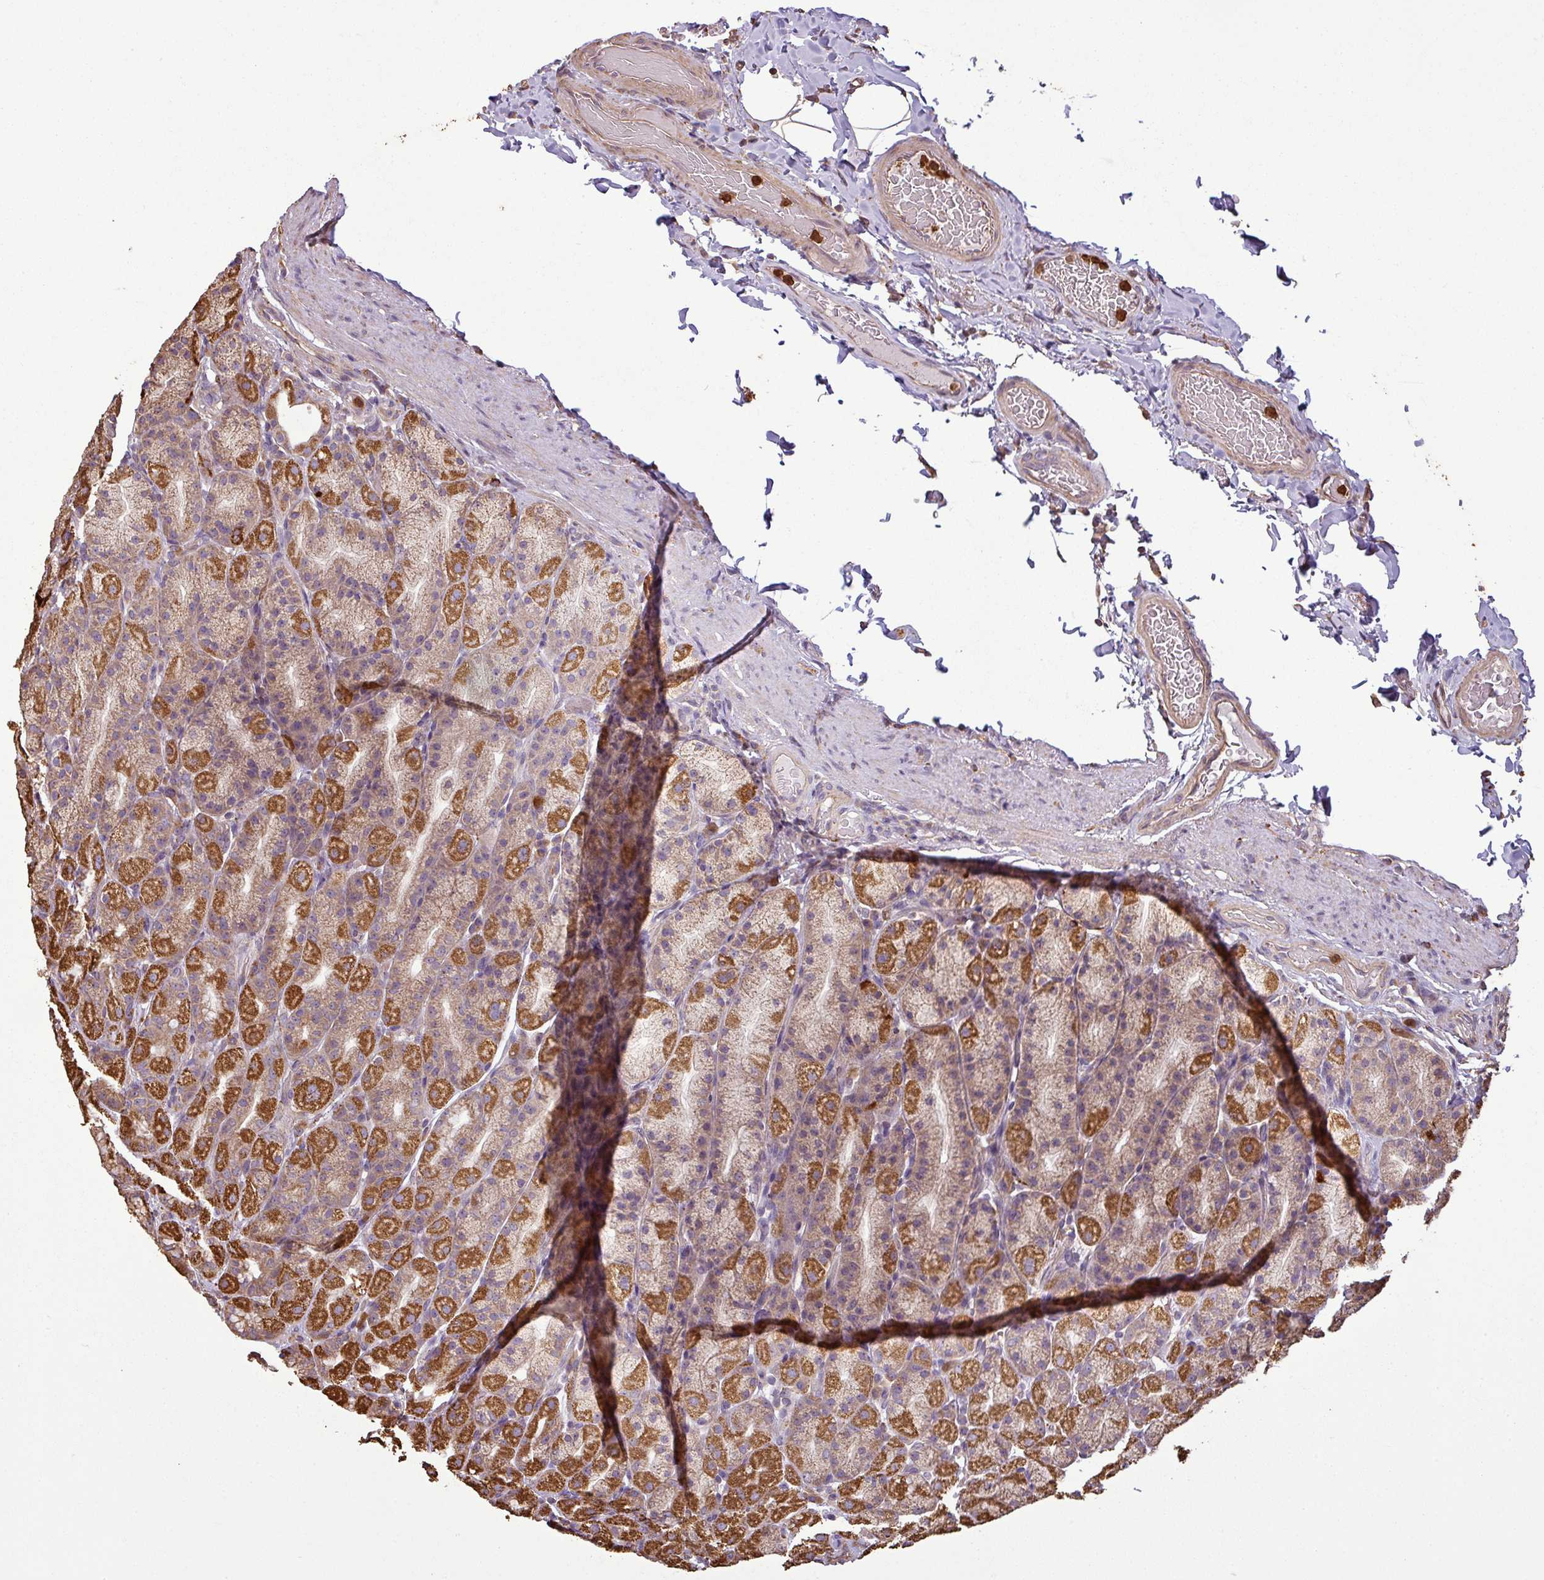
{"staining": {"intensity": "strong", "quantity": ">75%", "location": "cytoplasmic/membranous"}, "tissue": "stomach", "cell_type": "Glandular cells", "image_type": "normal", "snomed": [{"axis": "morphology", "description": "Normal tissue, NOS"}, {"axis": "topography", "description": "Stomach, upper"}, {"axis": "topography", "description": "Stomach"}], "caption": "The photomicrograph reveals staining of benign stomach, revealing strong cytoplasmic/membranous protein staining (brown color) within glandular cells. The protein is stained brown, and the nuclei are stained in blue (DAB (3,3'-diaminobenzidine) IHC with brightfield microscopy, high magnification).", "gene": "PLEKHM1", "patient": {"sex": "male", "age": 68}}